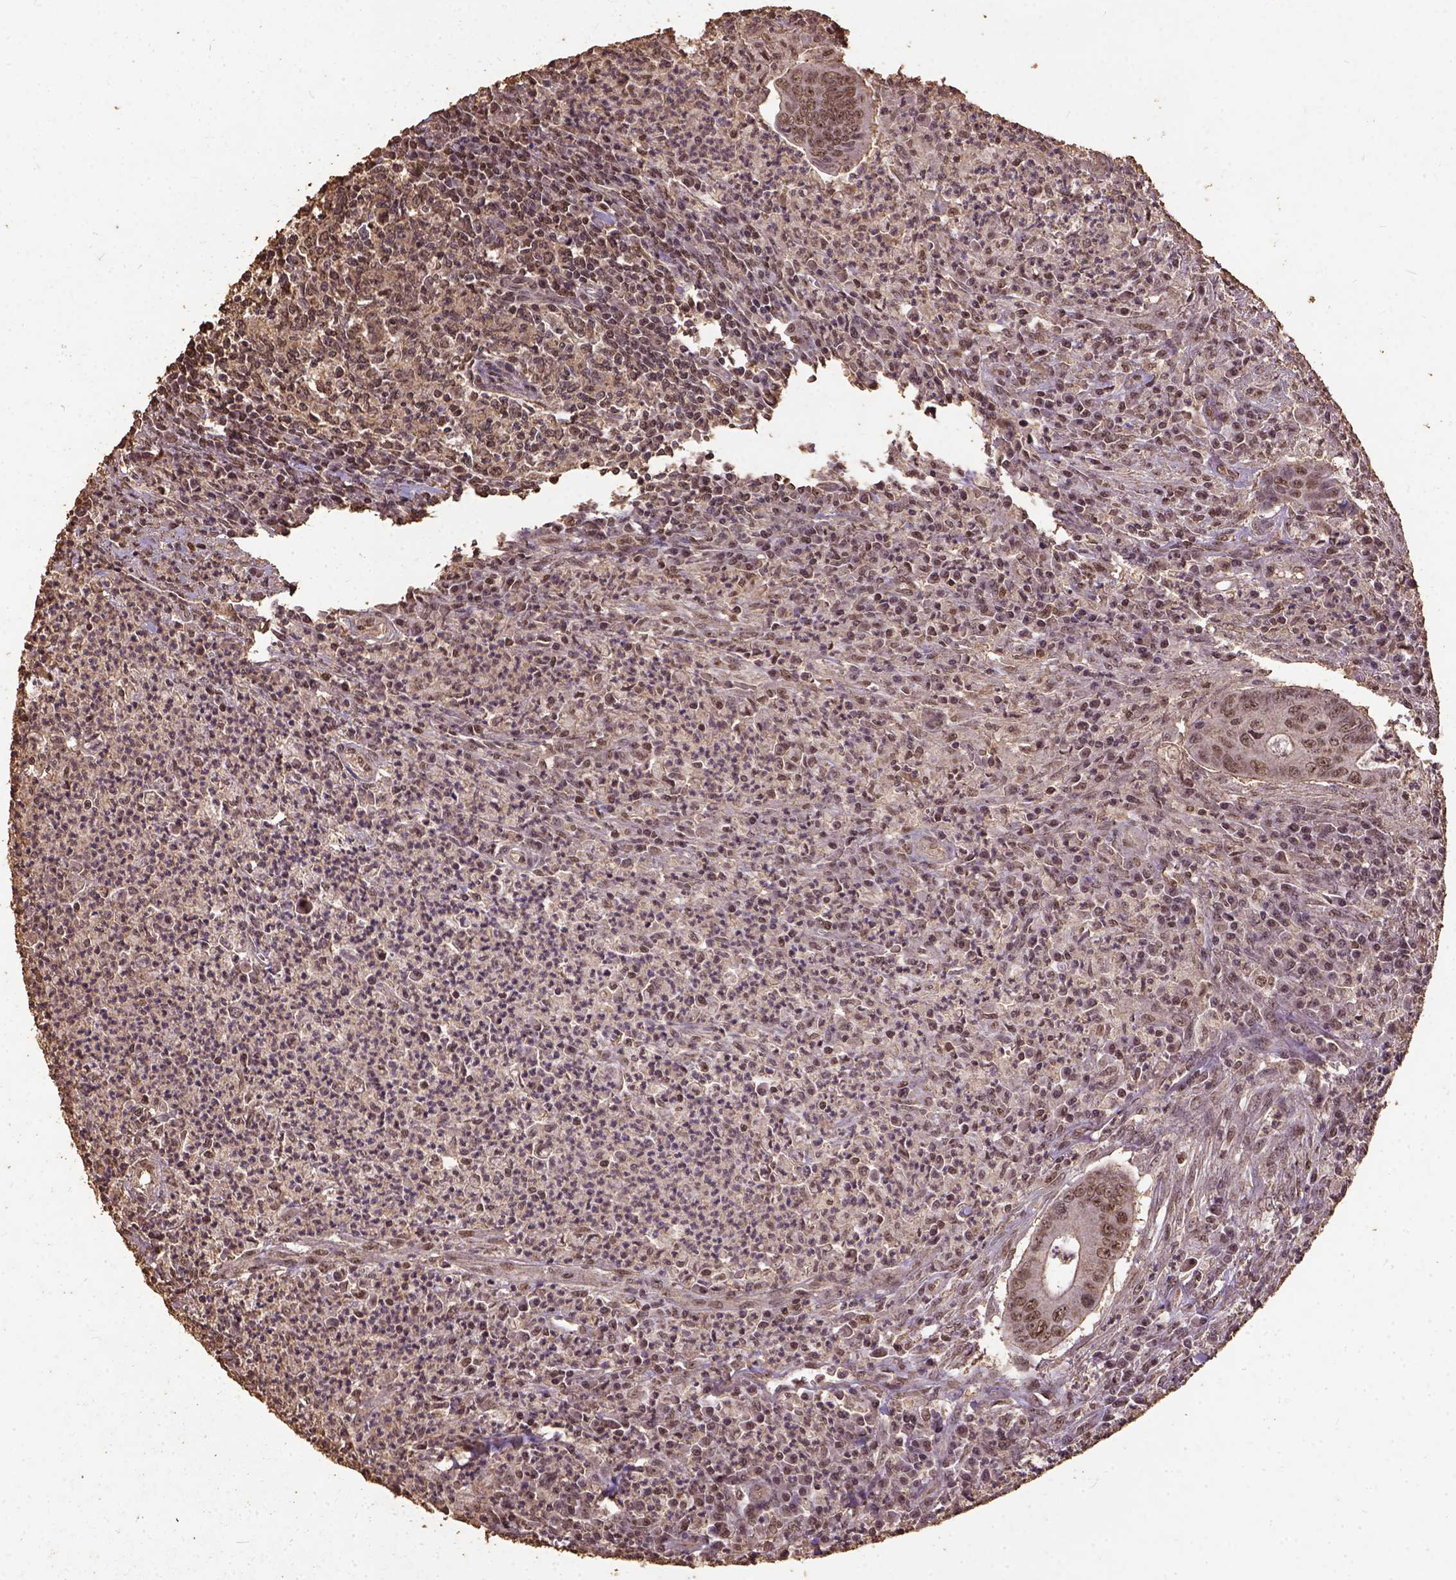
{"staining": {"intensity": "moderate", "quantity": ">75%", "location": "nuclear"}, "tissue": "colorectal cancer", "cell_type": "Tumor cells", "image_type": "cancer", "snomed": [{"axis": "morphology", "description": "Adenocarcinoma, NOS"}, {"axis": "topography", "description": "Colon"}], "caption": "Adenocarcinoma (colorectal) stained with a protein marker shows moderate staining in tumor cells.", "gene": "NACC1", "patient": {"sex": "female", "age": 74}}